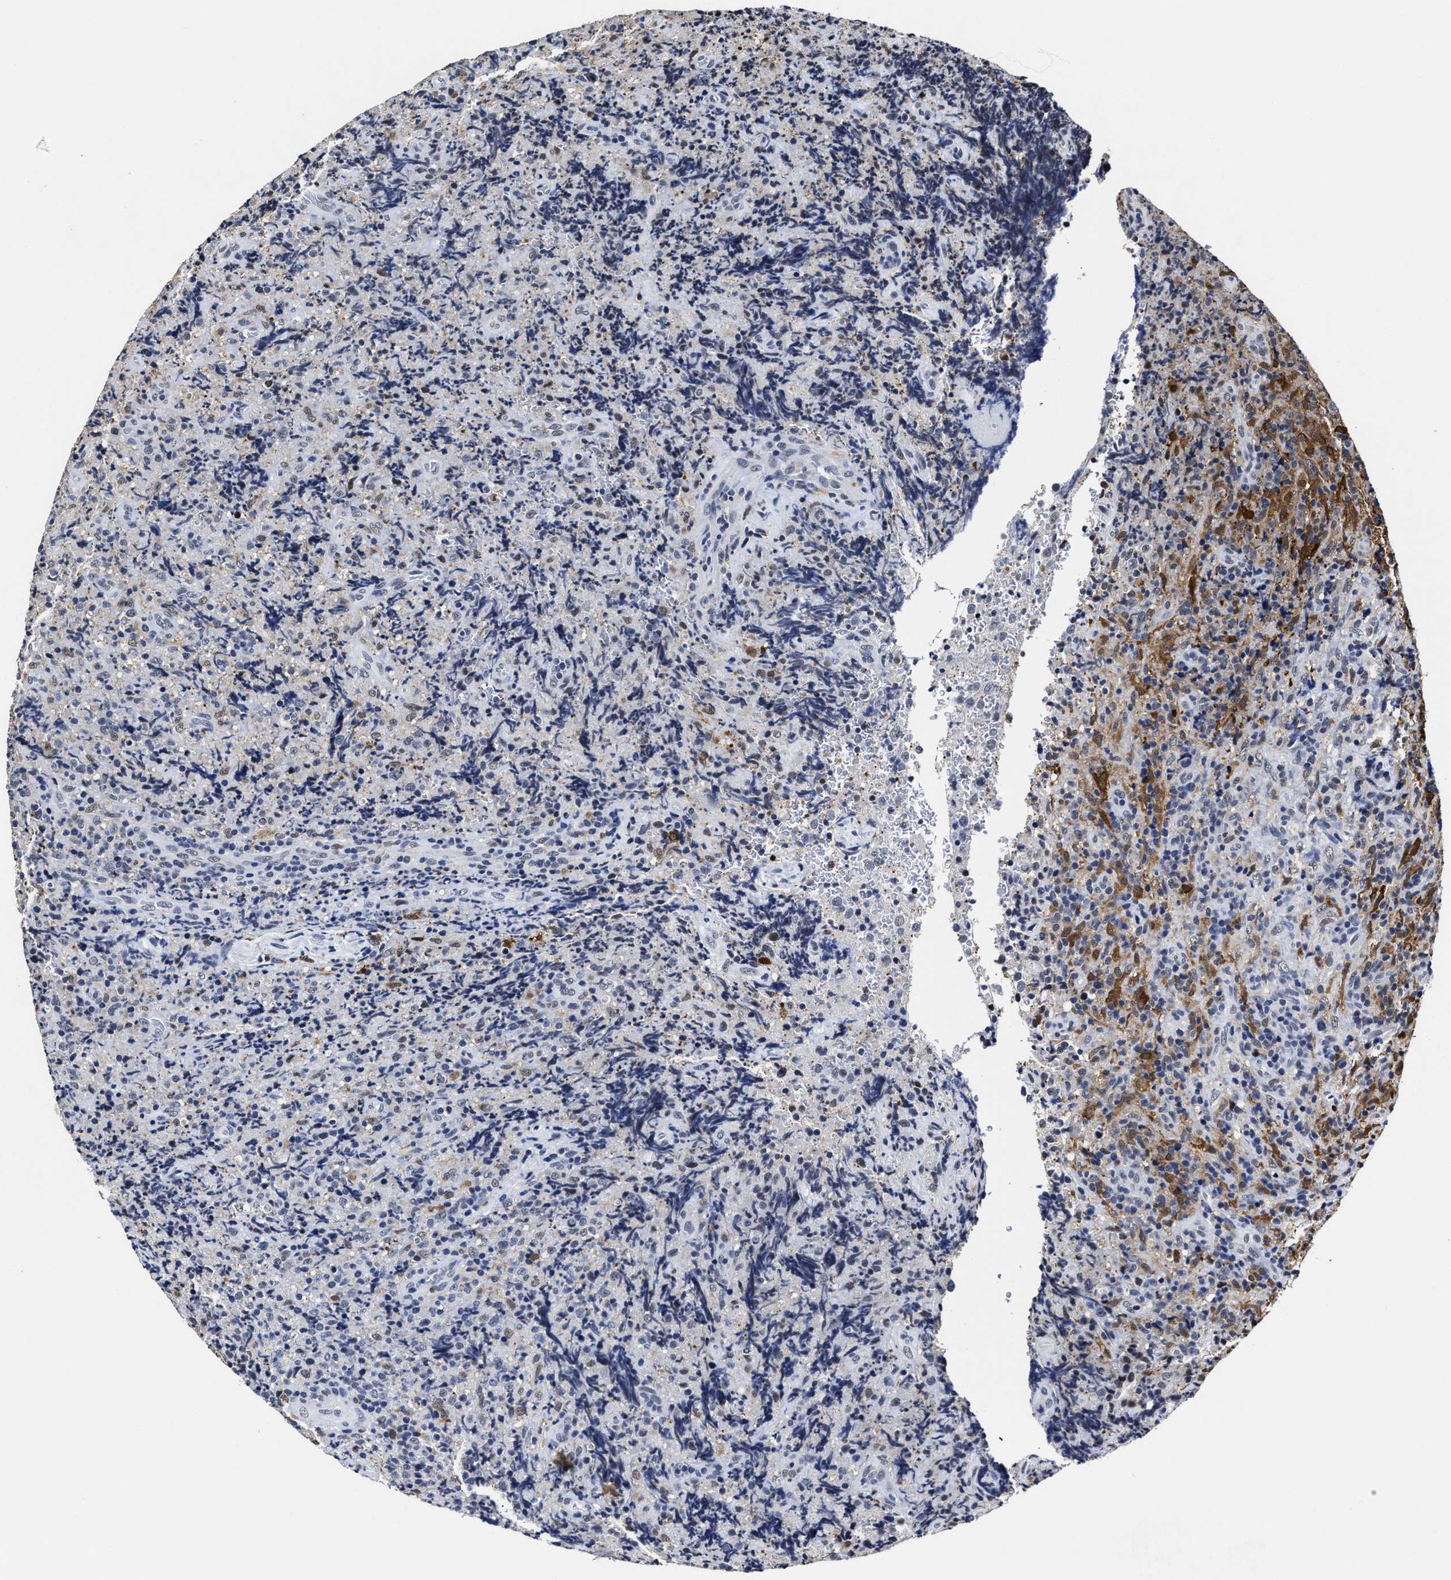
{"staining": {"intensity": "moderate", "quantity": "<25%", "location": "cytoplasmic/membranous,nuclear"}, "tissue": "lymphoma", "cell_type": "Tumor cells", "image_type": "cancer", "snomed": [{"axis": "morphology", "description": "Malignant lymphoma, non-Hodgkin's type, High grade"}, {"axis": "topography", "description": "Tonsil"}], "caption": "This is an image of IHC staining of malignant lymphoma, non-Hodgkin's type (high-grade), which shows moderate positivity in the cytoplasmic/membranous and nuclear of tumor cells.", "gene": "PRPF4B", "patient": {"sex": "female", "age": 36}}